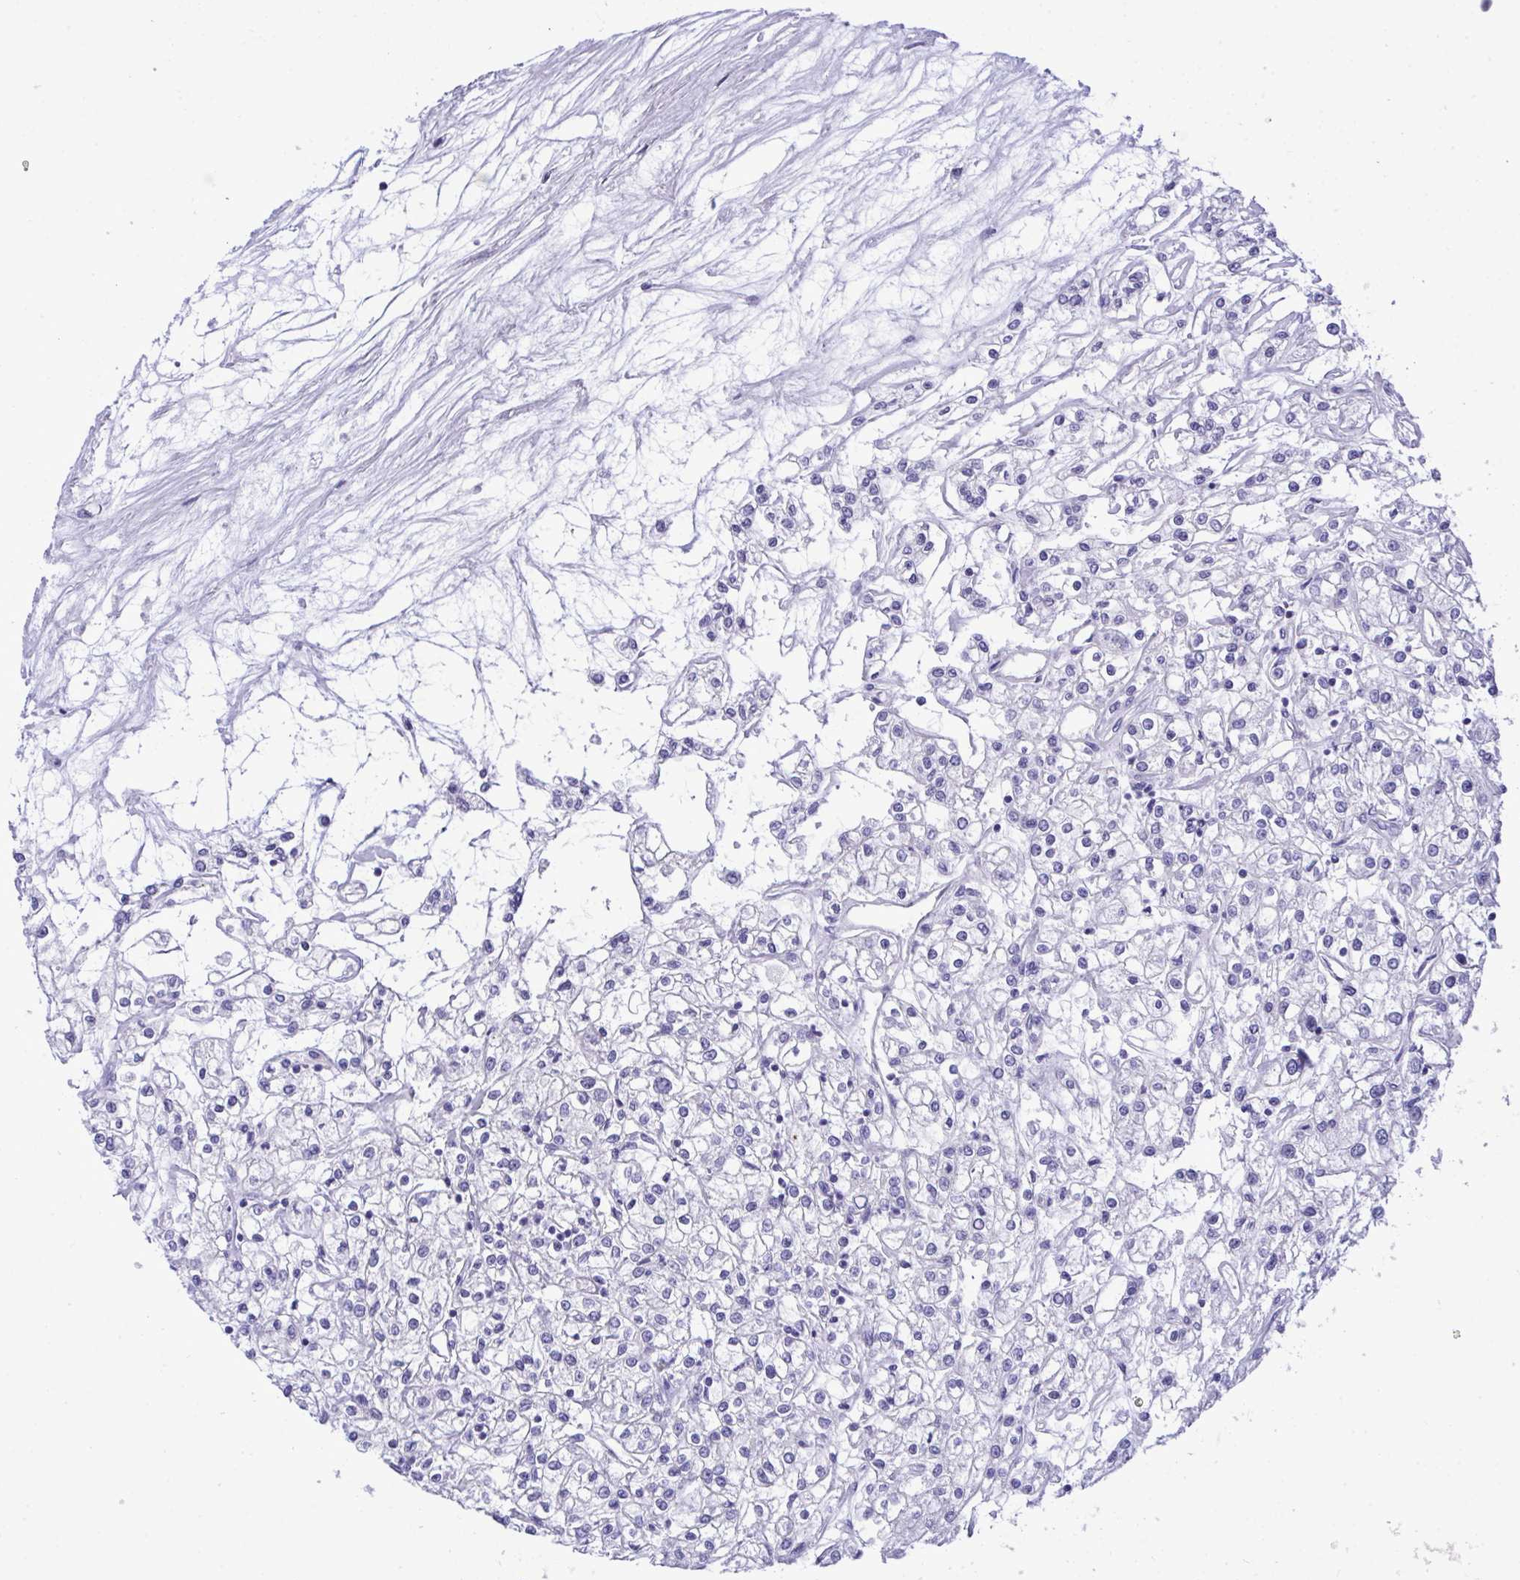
{"staining": {"intensity": "negative", "quantity": "none", "location": "none"}, "tissue": "renal cancer", "cell_type": "Tumor cells", "image_type": "cancer", "snomed": [{"axis": "morphology", "description": "Adenocarcinoma, NOS"}, {"axis": "topography", "description": "Kidney"}], "caption": "DAB (3,3'-diaminobenzidine) immunohistochemical staining of renal cancer demonstrates no significant positivity in tumor cells. (DAB IHC with hematoxylin counter stain).", "gene": "TEAD4", "patient": {"sex": "female", "age": 59}}